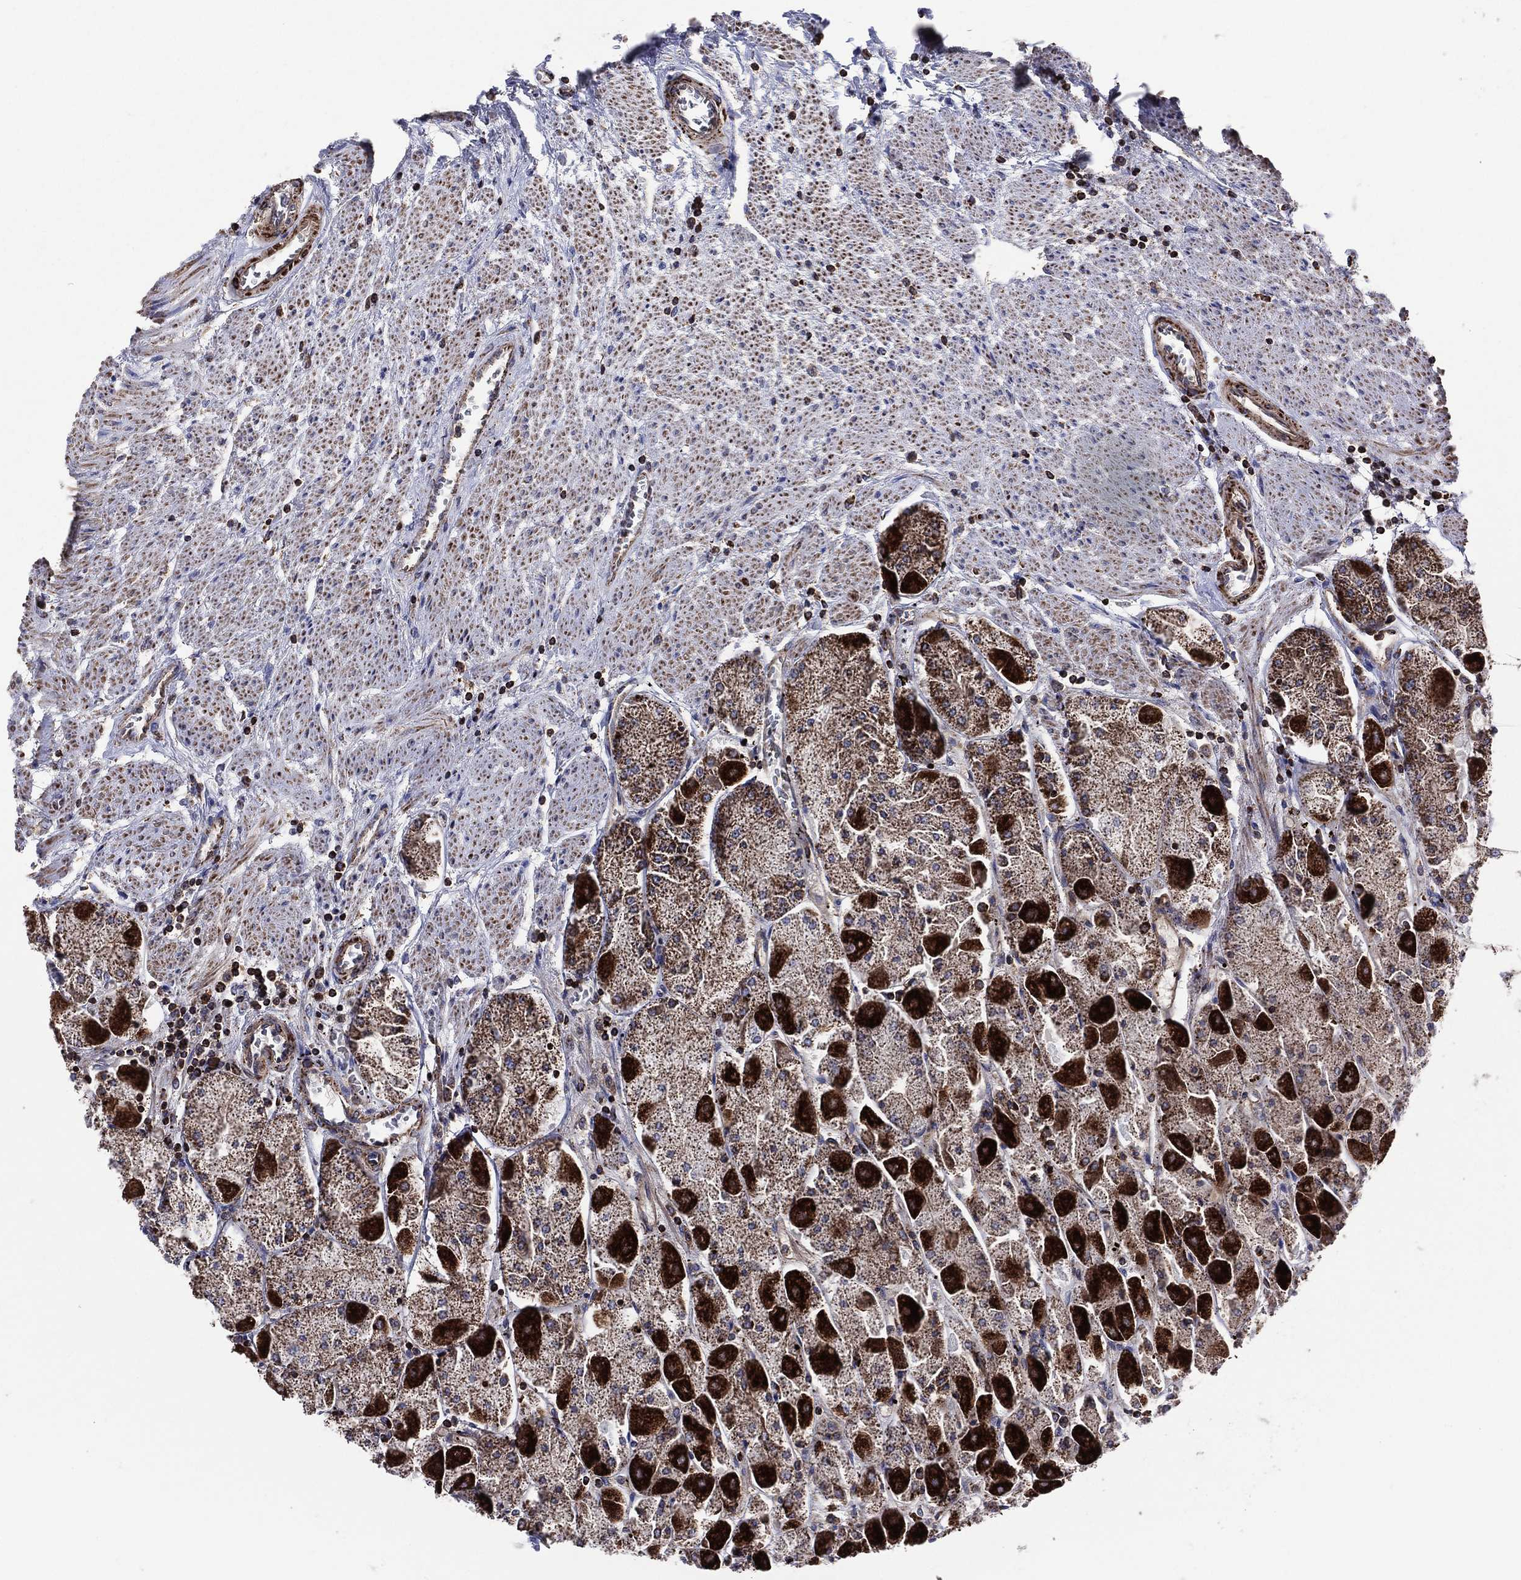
{"staining": {"intensity": "strong", "quantity": "25%-75%", "location": "cytoplasmic/membranous"}, "tissue": "stomach", "cell_type": "Glandular cells", "image_type": "normal", "snomed": [{"axis": "morphology", "description": "Normal tissue, NOS"}, {"axis": "topography", "description": "Stomach"}], "caption": "This is a histology image of immunohistochemistry (IHC) staining of normal stomach, which shows strong staining in the cytoplasmic/membranous of glandular cells.", "gene": "ANKRD37", "patient": {"sex": "male", "age": 70}}